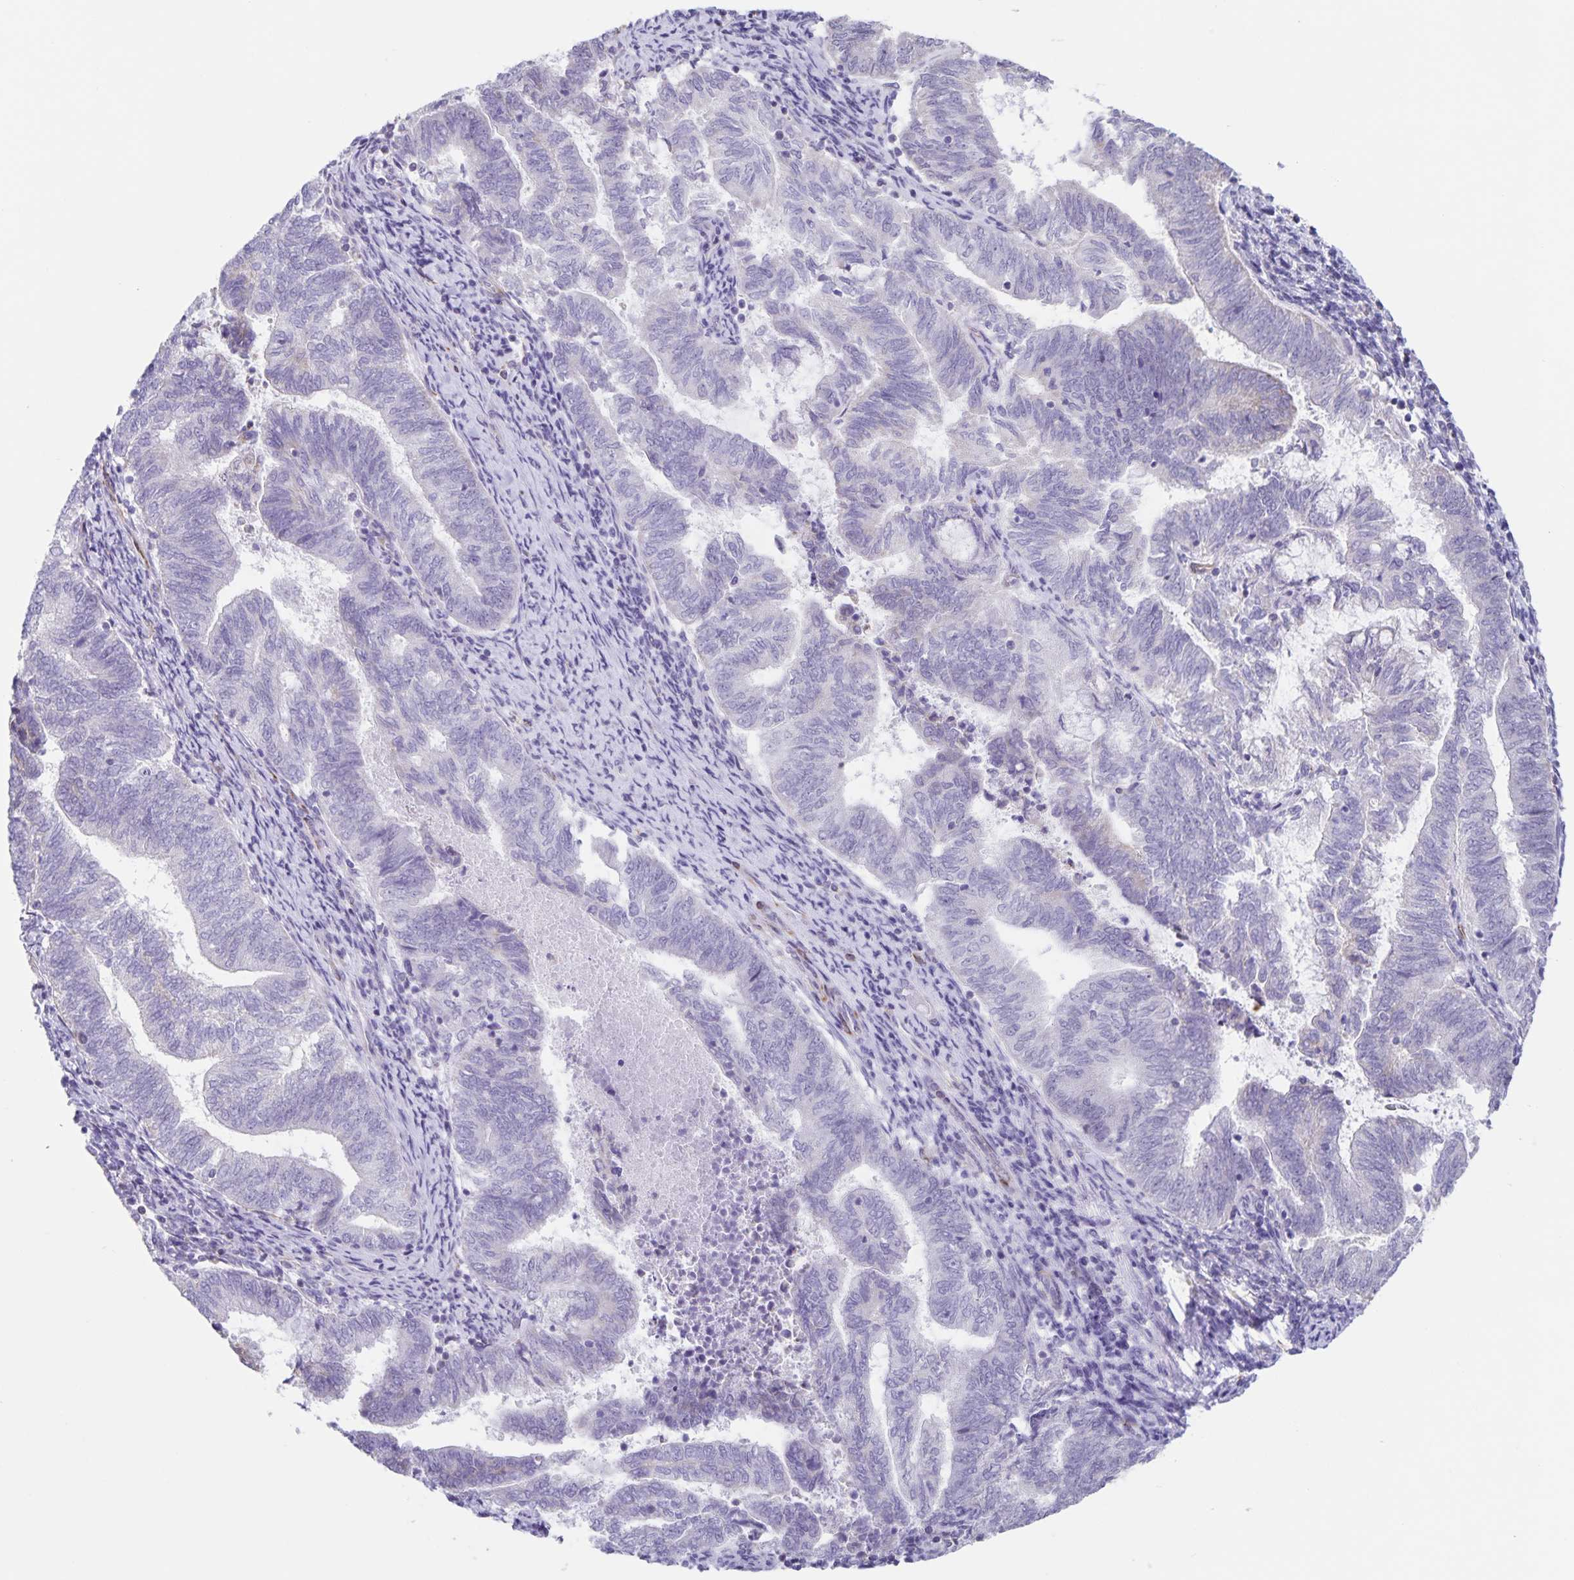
{"staining": {"intensity": "negative", "quantity": "none", "location": "none"}, "tissue": "endometrial cancer", "cell_type": "Tumor cells", "image_type": "cancer", "snomed": [{"axis": "morphology", "description": "Adenocarcinoma, NOS"}, {"axis": "topography", "description": "Endometrium"}], "caption": "IHC micrograph of adenocarcinoma (endometrial) stained for a protein (brown), which shows no expression in tumor cells. (DAB immunohistochemistry visualized using brightfield microscopy, high magnification).", "gene": "SYNM", "patient": {"sex": "female", "age": 65}}